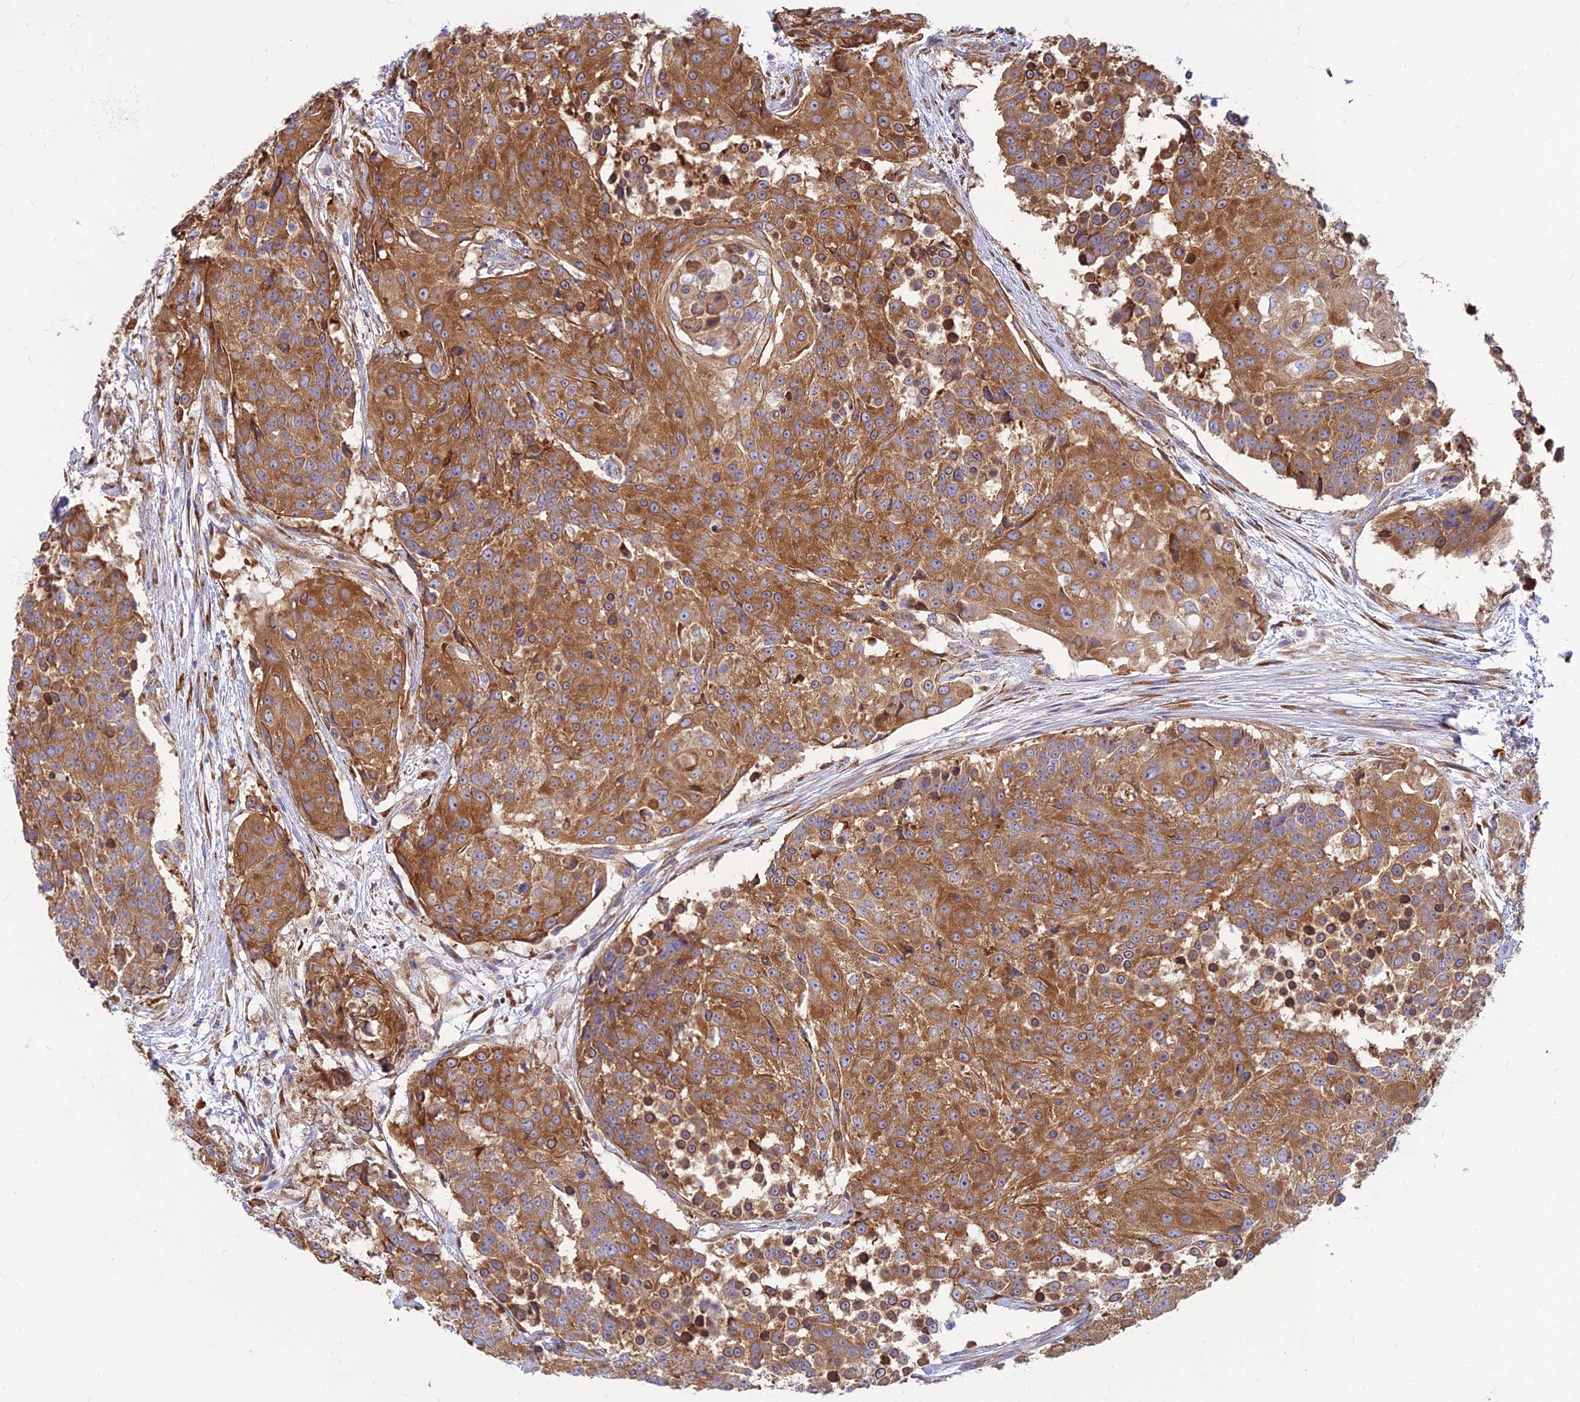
{"staining": {"intensity": "strong", "quantity": ">75%", "location": "cytoplasmic/membranous"}, "tissue": "urothelial cancer", "cell_type": "Tumor cells", "image_type": "cancer", "snomed": [{"axis": "morphology", "description": "Urothelial carcinoma, High grade"}, {"axis": "topography", "description": "Urinary bladder"}], "caption": "Immunohistochemical staining of urothelial carcinoma (high-grade) demonstrates strong cytoplasmic/membranous protein staining in approximately >75% of tumor cells. (brown staining indicates protein expression, while blue staining denotes nuclei).", "gene": "RPL17-C18orf32", "patient": {"sex": "female", "age": 63}}